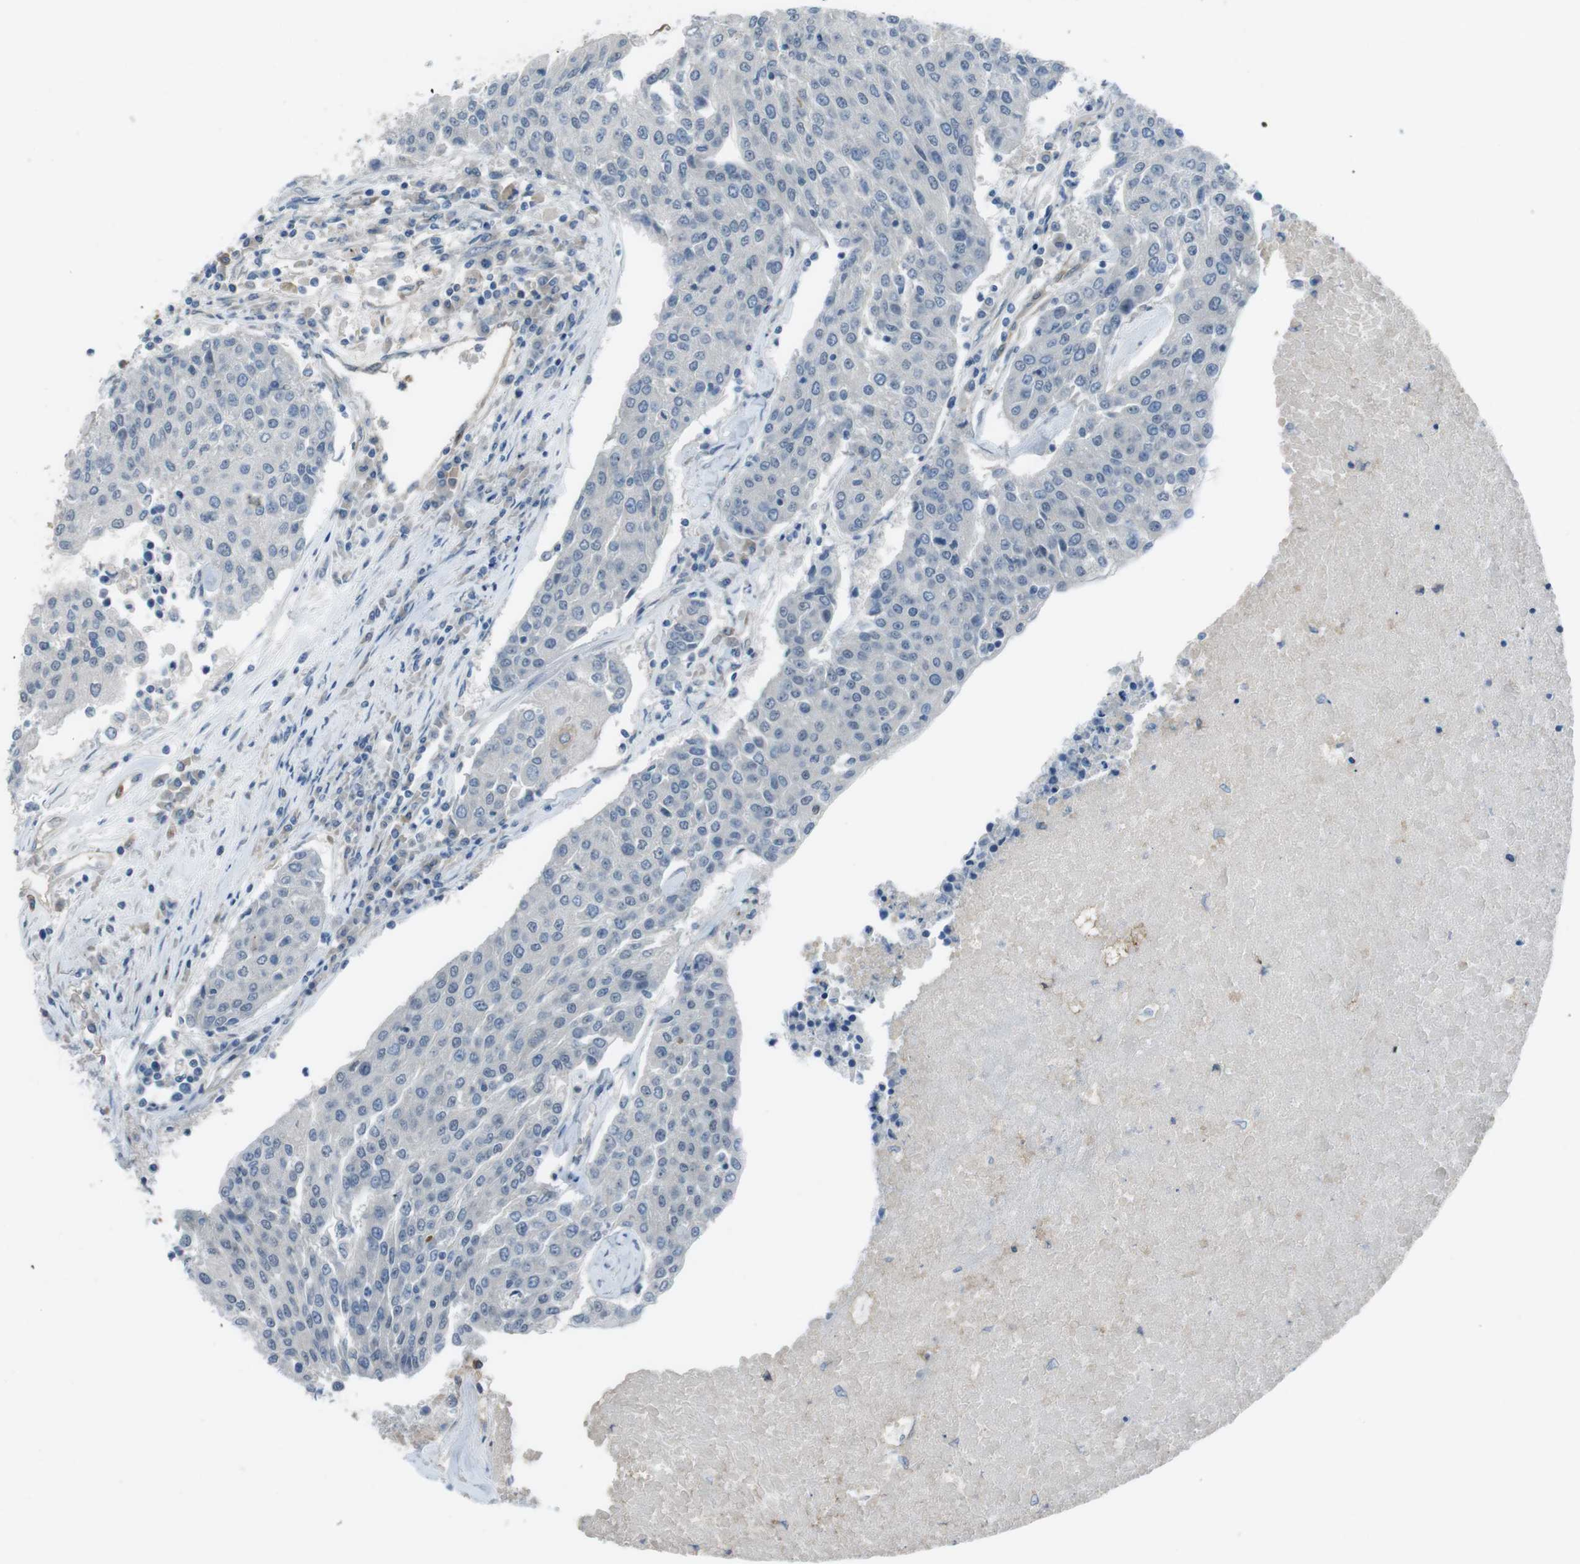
{"staining": {"intensity": "negative", "quantity": "none", "location": "none"}, "tissue": "urothelial cancer", "cell_type": "Tumor cells", "image_type": "cancer", "snomed": [{"axis": "morphology", "description": "Urothelial carcinoma, High grade"}, {"axis": "topography", "description": "Urinary bladder"}], "caption": "A high-resolution photomicrograph shows immunohistochemistry staining of urothelial carcinoma (high-grade), which displays no significant expression in tumor cells.", "gene": "ANK2", "patient": {"sex": "female", "age": 85}}